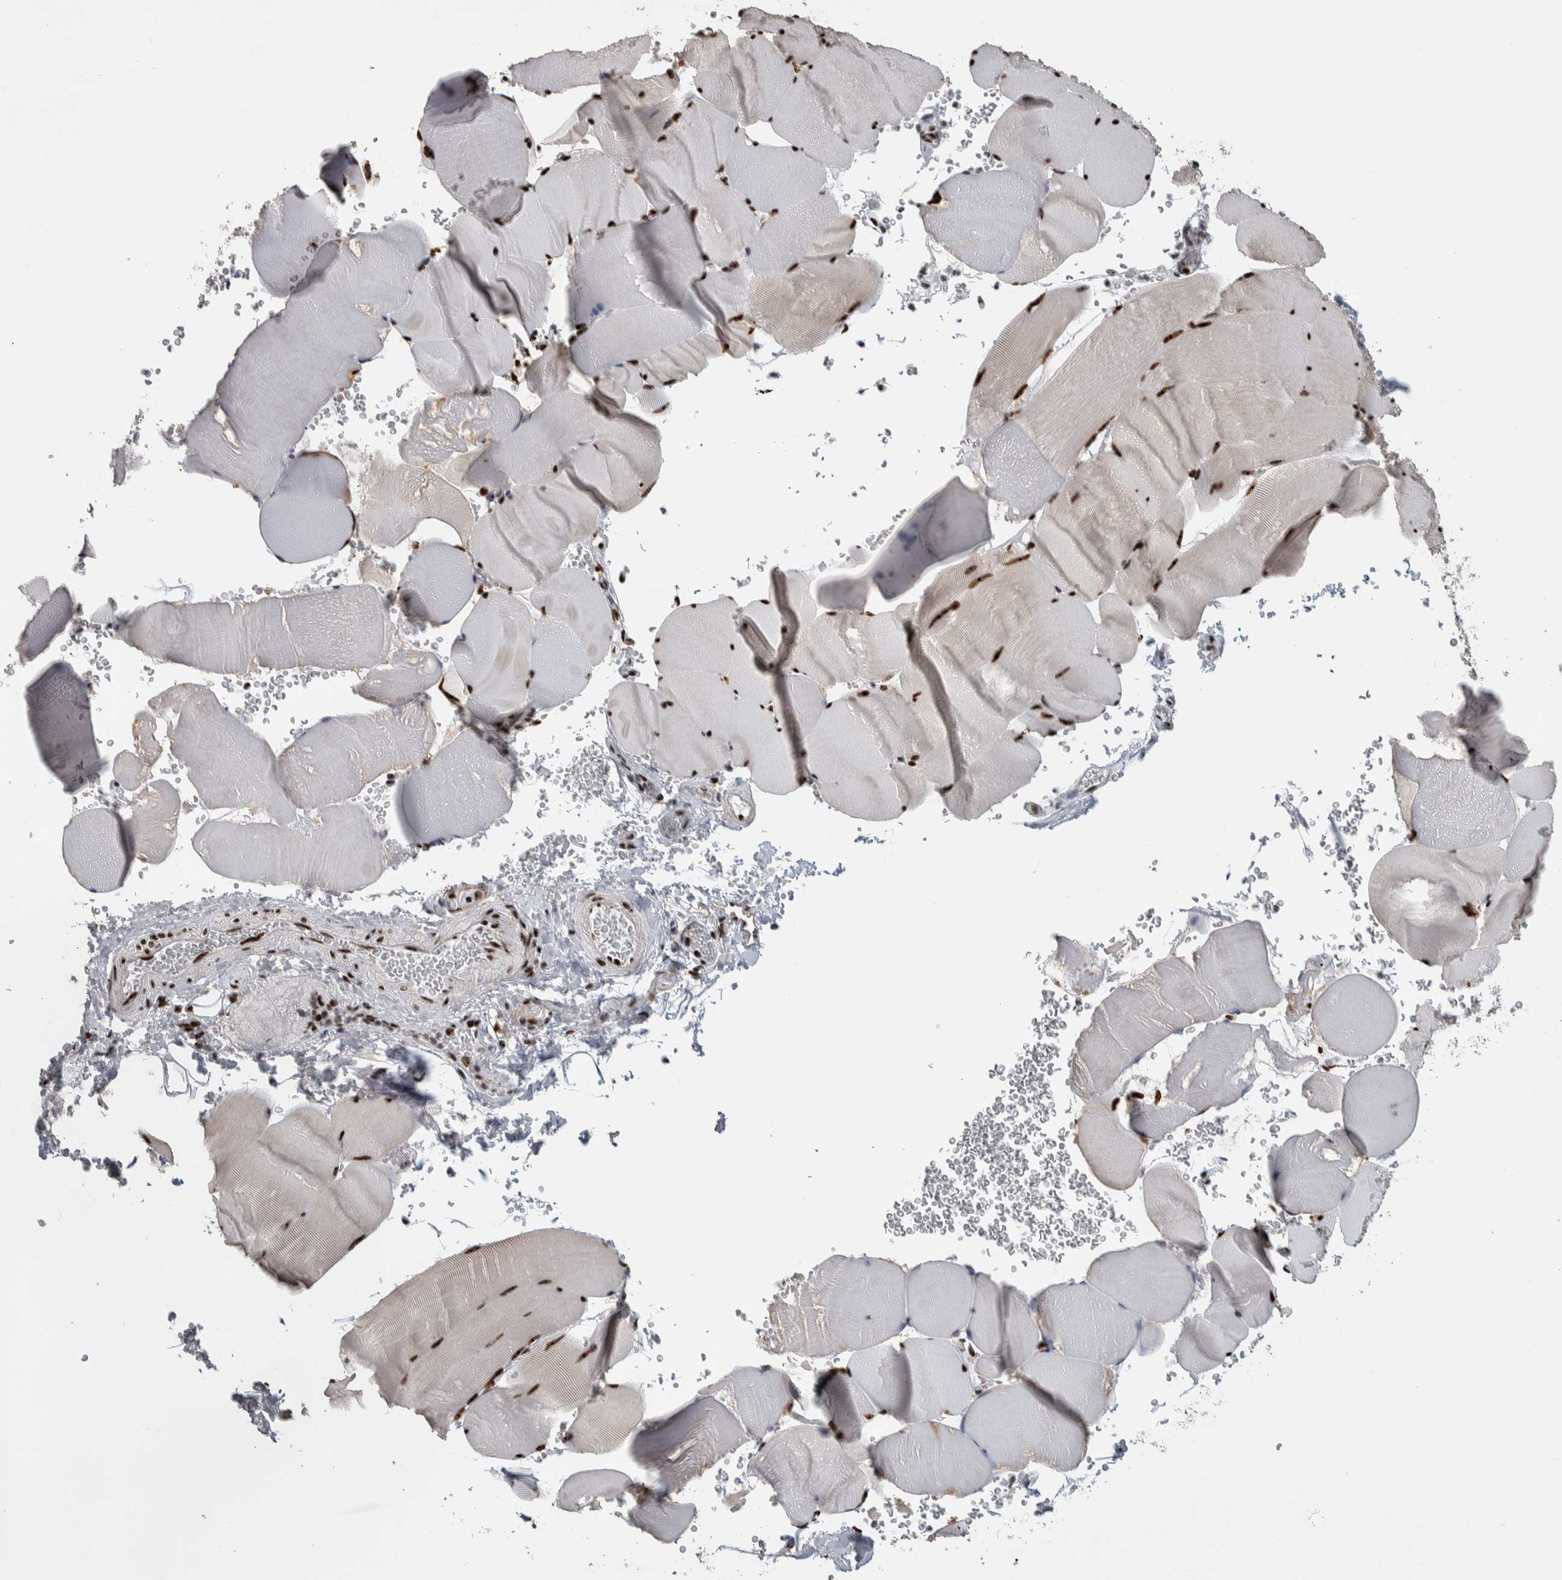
{"staining": {"intensity": "strong", "quantity": ">75%", "location": "nuclear"}, "tissue": "skeletal muscle", "cell_type": "Myocytes", "image_type": "normal", "snomed": [{"axis": "morphology", "description": "Normal tissue, NOS"}, {"axis": "topography", "description": "Skeletal muscle"}], "caption": "This is a photomicrograph of IHC staining of normal skeletal muscle, which shows strong positivity in the nuclear of myocytes.", "gene": "NCL", "patient": {"sex": "male", "age": 62}}